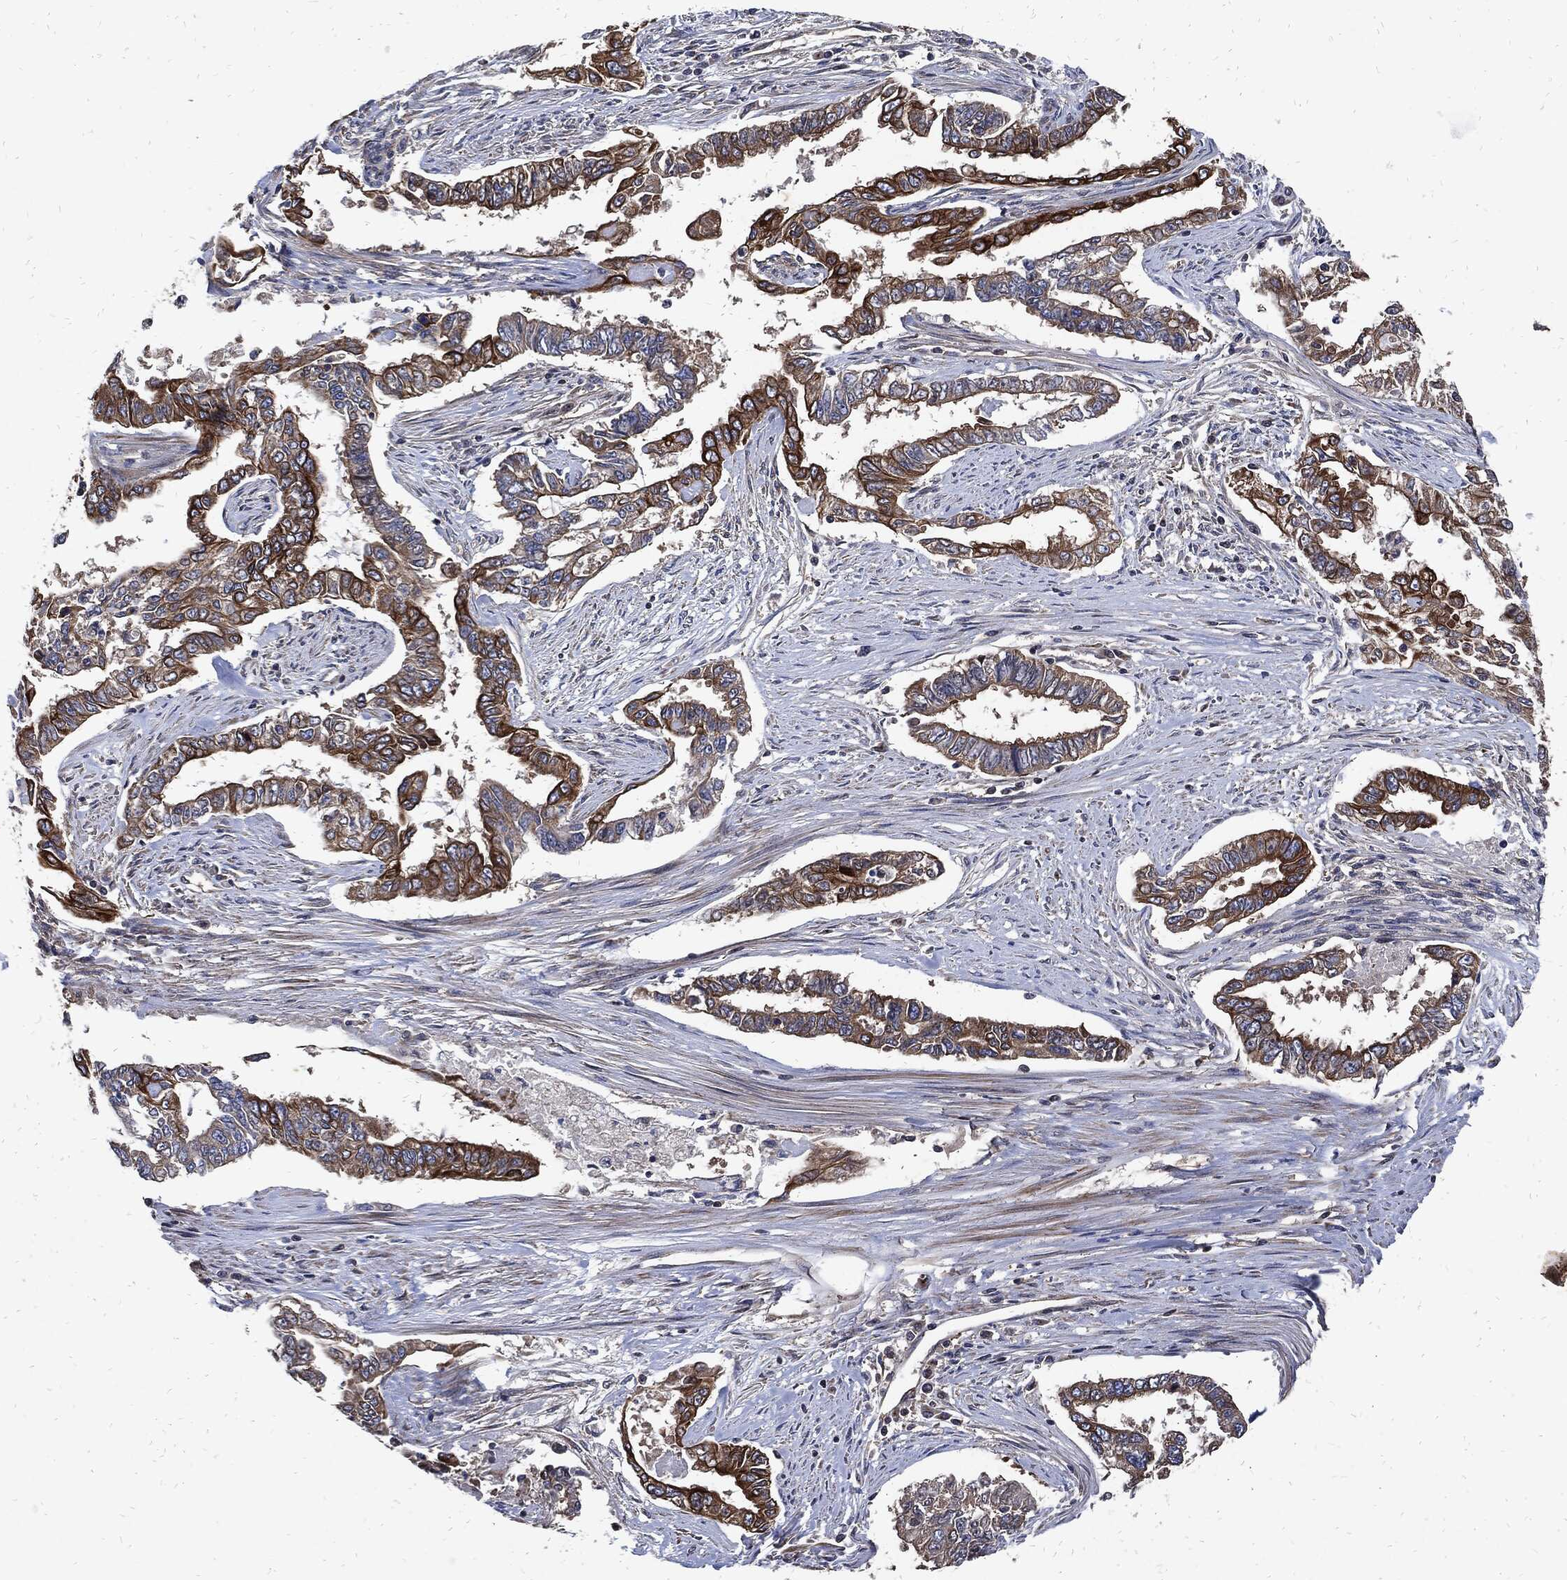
{"staining": {"intensity": "strong", "quantity": "25%-75%", "location": "cytoplasmic/membranous"}, "tissue": "endometrial cancer", "cell_type": "Tumor cells", "image_type": "cancer", "snomed": [{"axis": "morphology", "description": "Adenocarcinoma, NOS"}, {"axis": "topography", "description": "Uterus"}], "caption": "This photomicrograph reveals endometrial adenocarcinoma stained with immunohistochemistry (IHC) to label a protein in brown. The cytoplasmic/membranous of tumor cells show strong positivity for the protein. Nuclei are counter-stained blue.", "gene": "DCTN1", "patient": {"sex": "female", "age": 59}}